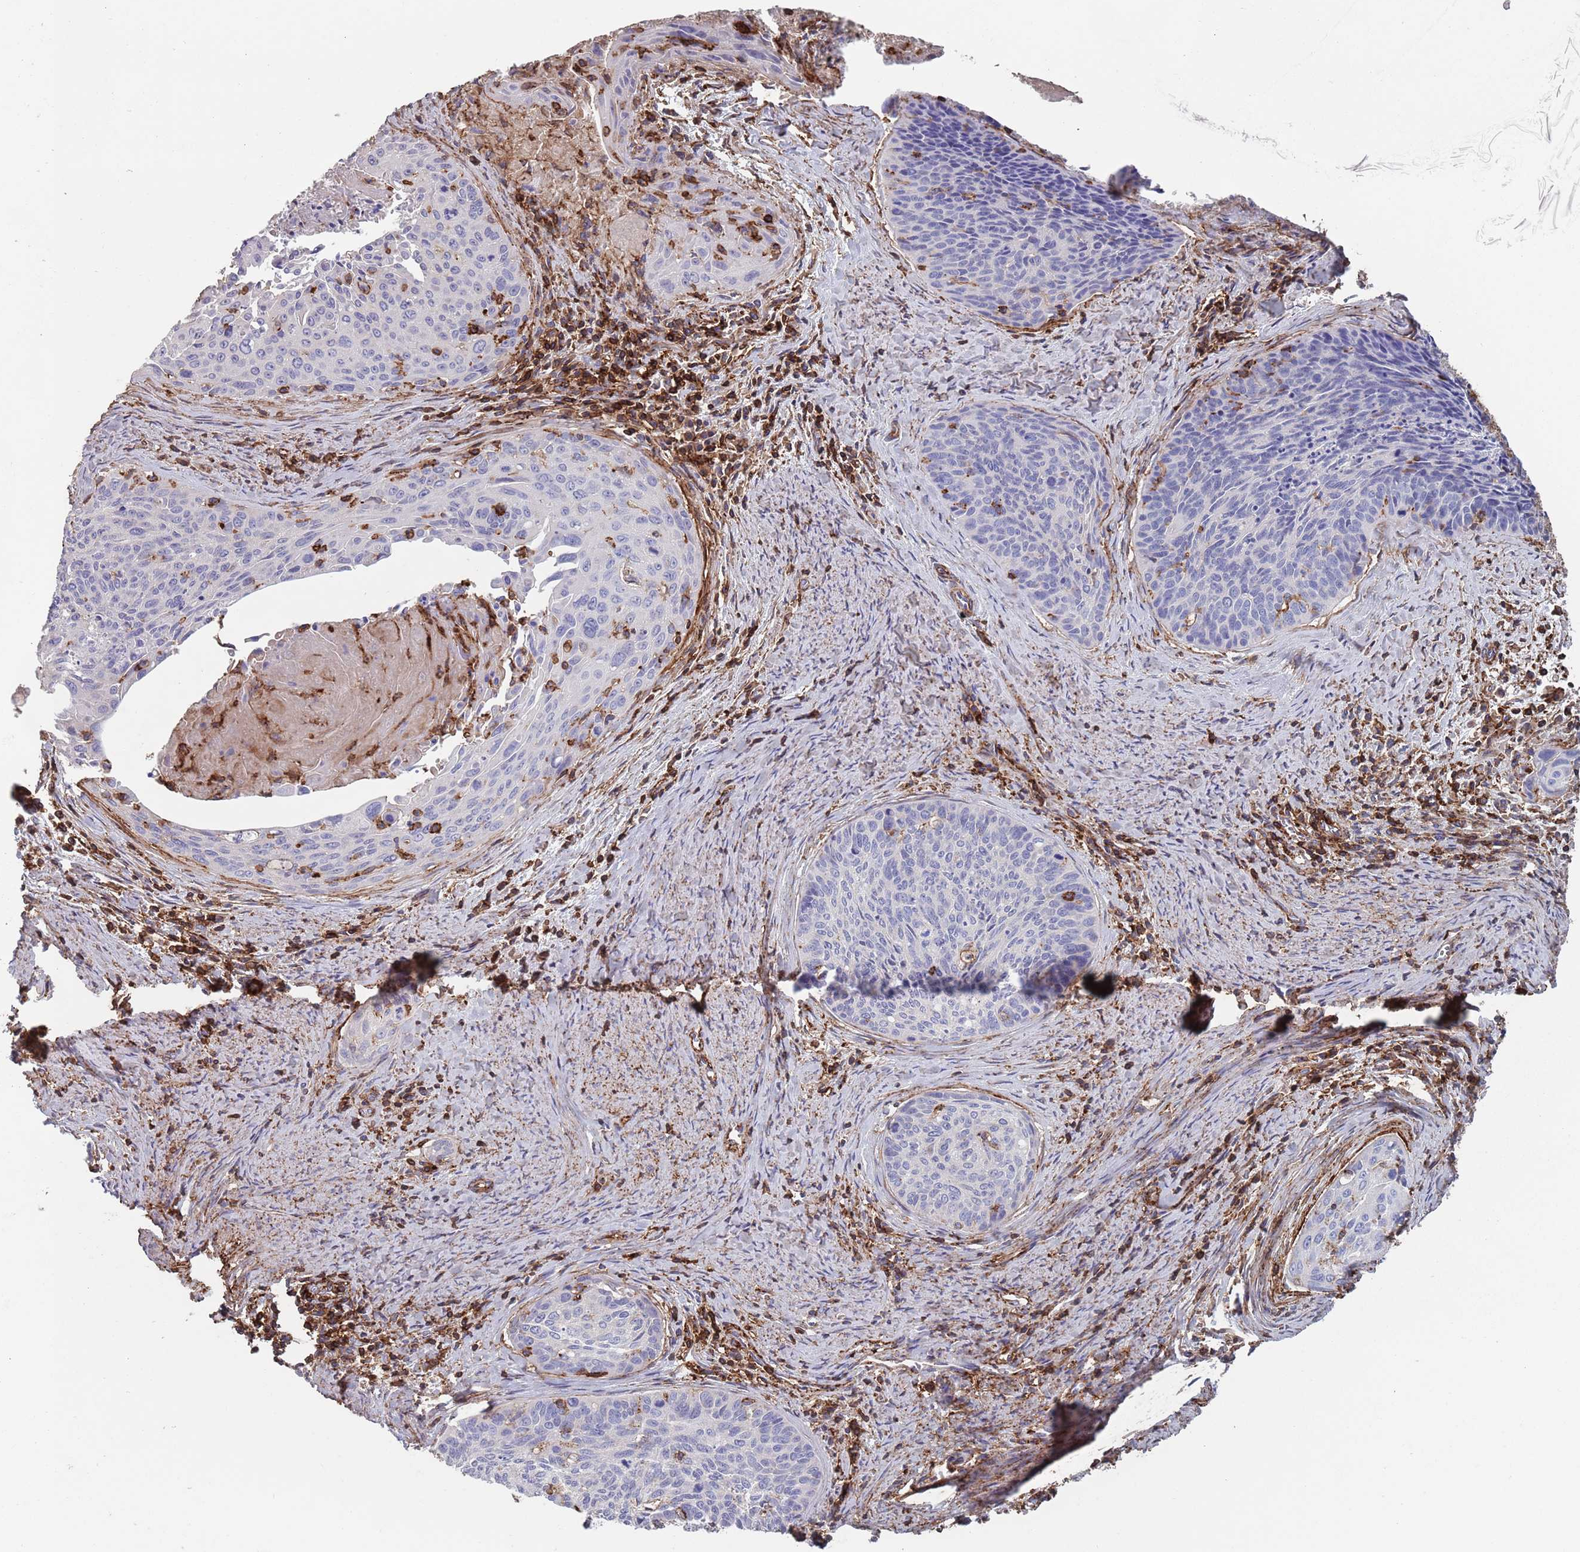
{"staining": {"intensity": "negative", "quantity": "none", "location": "none"}, "tissue": "cervical cancer", "cell_type": "Tumor cells", "image_type": "cancer", "snomed": [{"axis": "morphology", "description": "Squamous cell carcinoma, NOS"}, {"axis": "topography", "description": "Cervix"}], "caption": "There is no significant expression in tumor cells of cervical cancer (squamous cell carcinoma).", "gene": "RNF144A", "patient": {"sex": "female", "age": 55}}